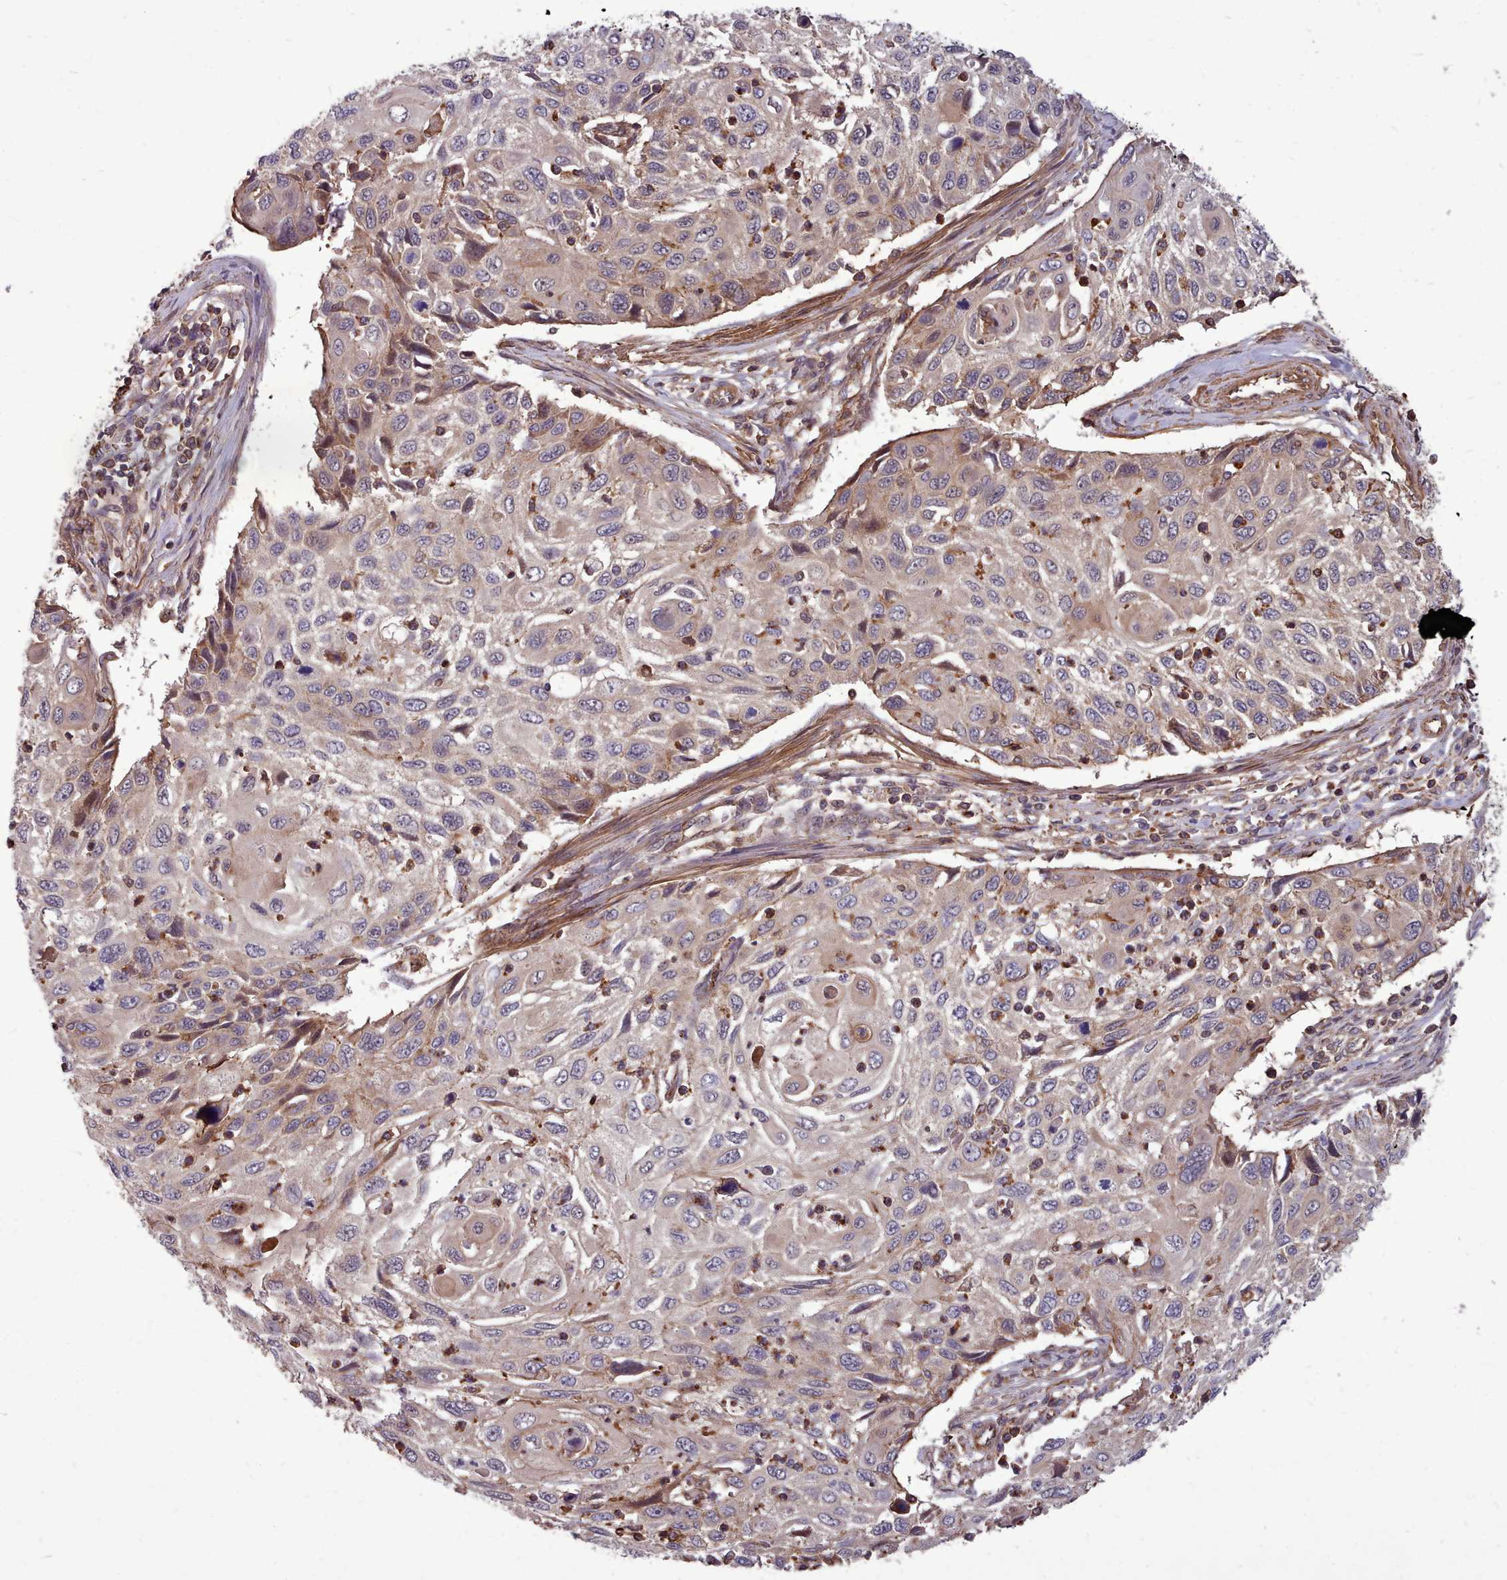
{"staining": {"intensity": "weak", "quantity": "25%-75%", "location": "cytoplasmic/membranous"}, "tissue": "cervical cancer", "cell_type": "Tumor cells", "image_type": "cancer", "snomed": [{"axis": "morphology", "description": "Squamous cell carcinoma, NOS"}, {"axis": "topography", "description": "Cervix"}], "caption": "About 25%-75% of tumor cells in squamous cell carcinoma (cervical) demonstrate weak cytoplasmic/membranous protein expression as visualized by brown immunohistochemical staining.", "gene": "STUB1", "patient": {"sex": "female", "age": 70}}